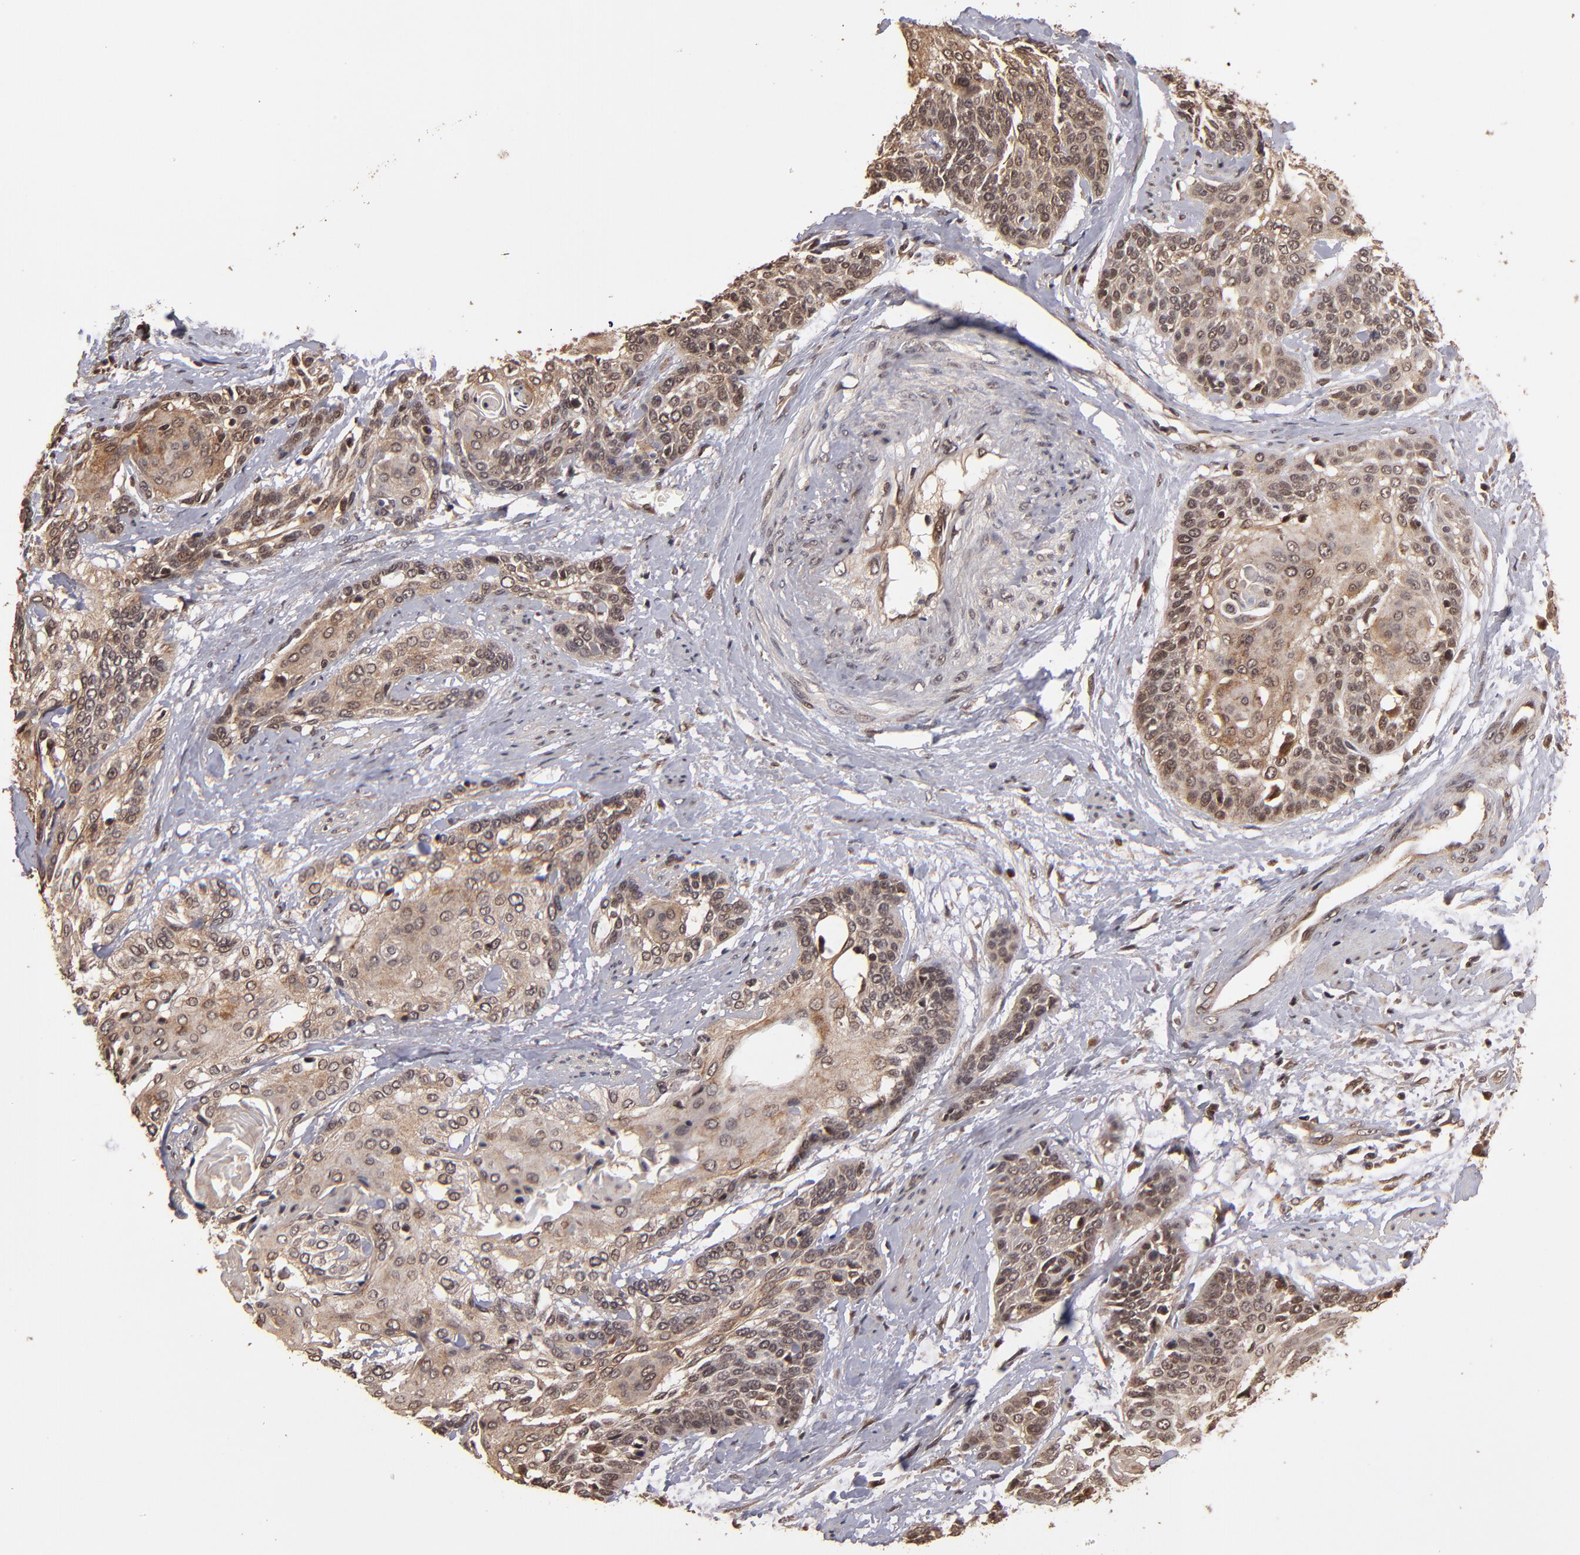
{"staining": {"intensity": "weak", "quantity": "25%-75%", "location": "cytoplasmic/membranous"}, "tissue": "cervical cancer", "cell_type": "Tumor cells", "image_type": "cancer", "snomed": [{"axis": "morphology", "description": "Squamous cell carcinoma, NOS"}, {"axis": "topography", "description": "Cervix"}], "caption": "Human cervical cancer (squamous cell carcinoma) stained with a protein marker reveals weak staining in tumor cells.", "gene": "NFE2L2", "patient": {"sex": "female", "age": 57}}